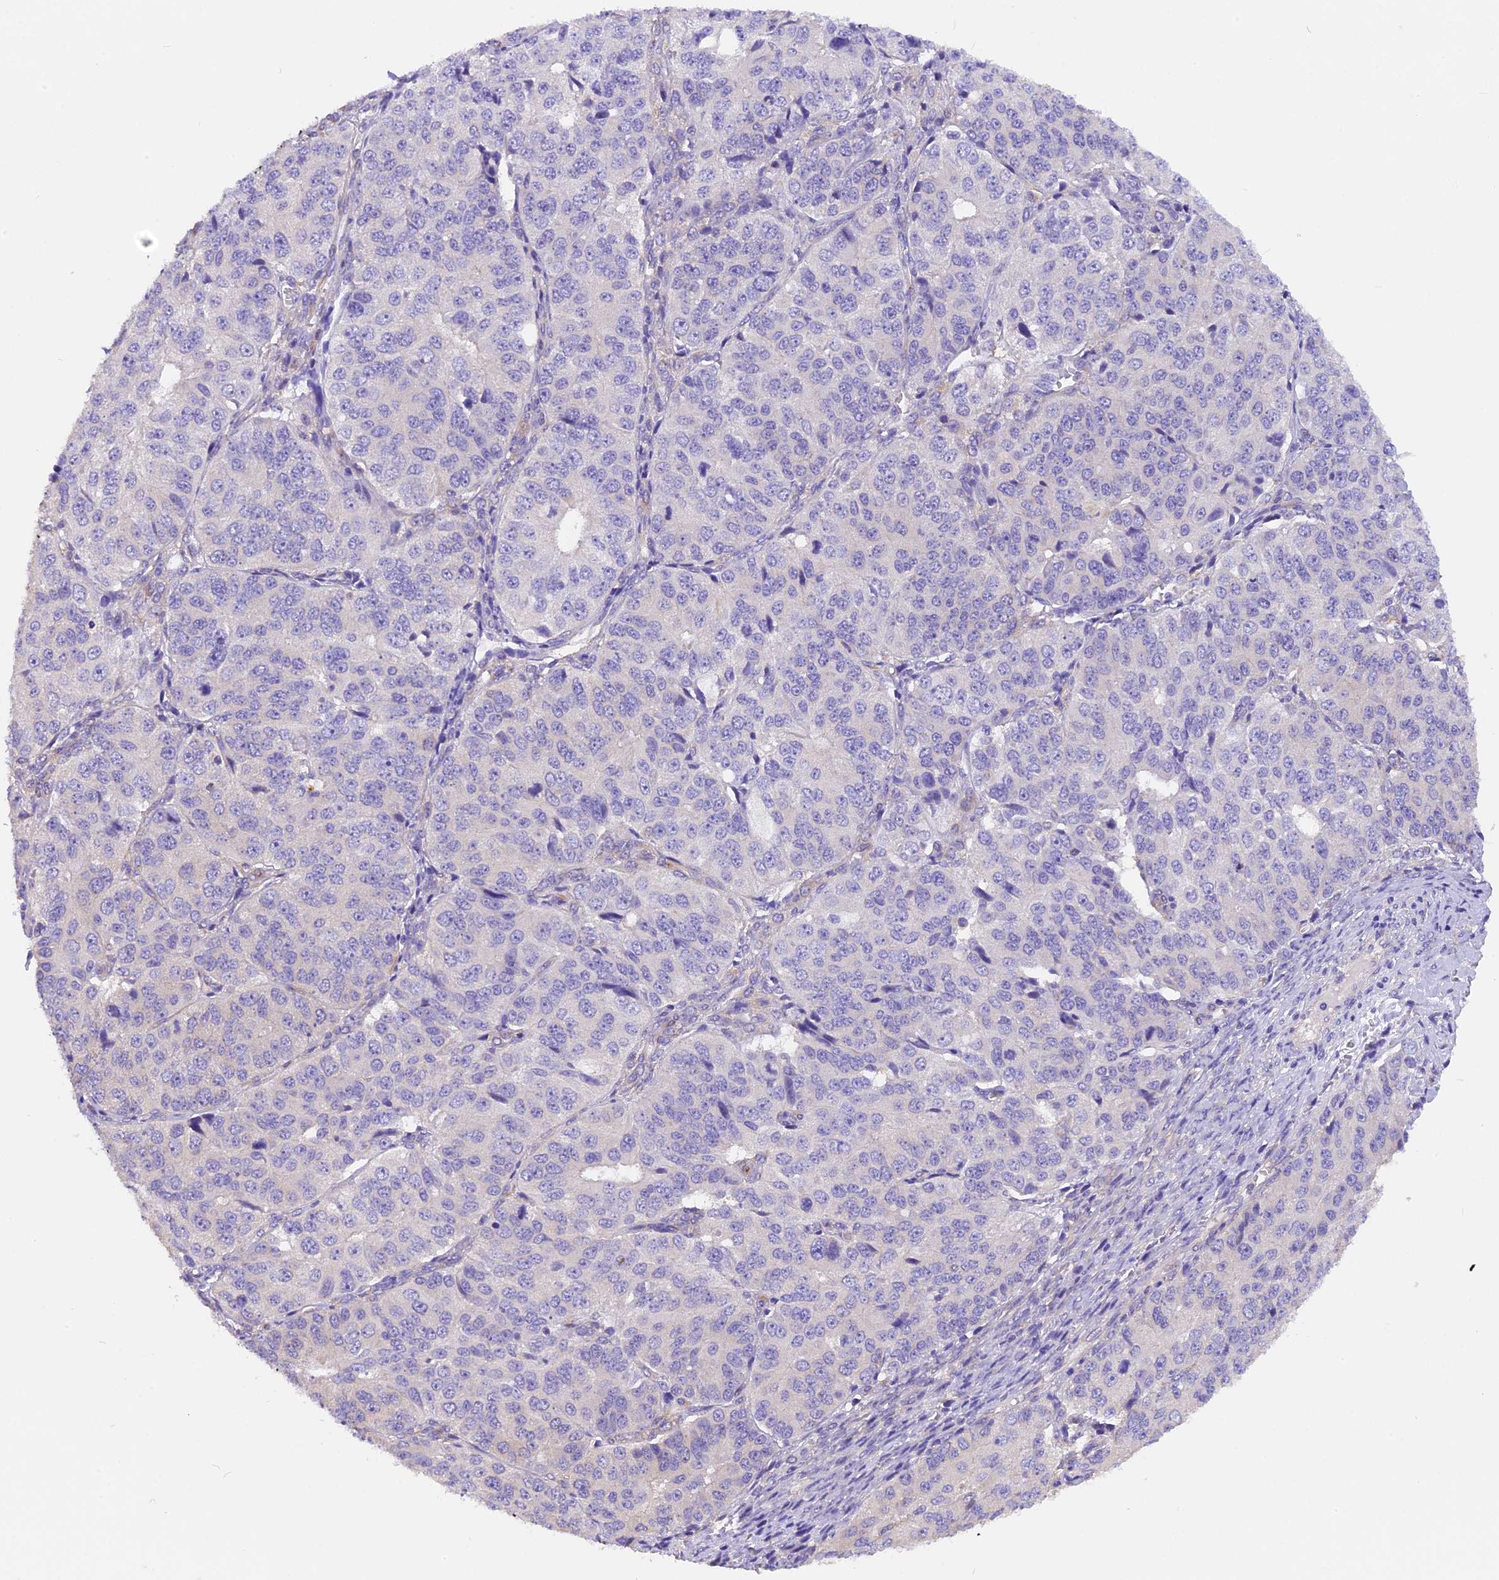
{"staining": {"intensity": "negative", "quantity": "none", "location": "none"}, "tissue": "ovarian cancer", "cell_type": "Tumor cells", "image_type": "cancer", "snomed": [{"axis": "morphology", "description": "Carcinoma, endometroid"}, {"axis": "topography", "description": "Ovary"}], "caption": "This histopathology image is of endometroid carcinoma (ovarian) stained with immunohistochemistry (IHC) to label a protein in brown with the nuclei are counter-stained blue. There is no staining in tumor cells.", "gene": "AP3B2", "patient": {"sex": "female", "age": 51}}